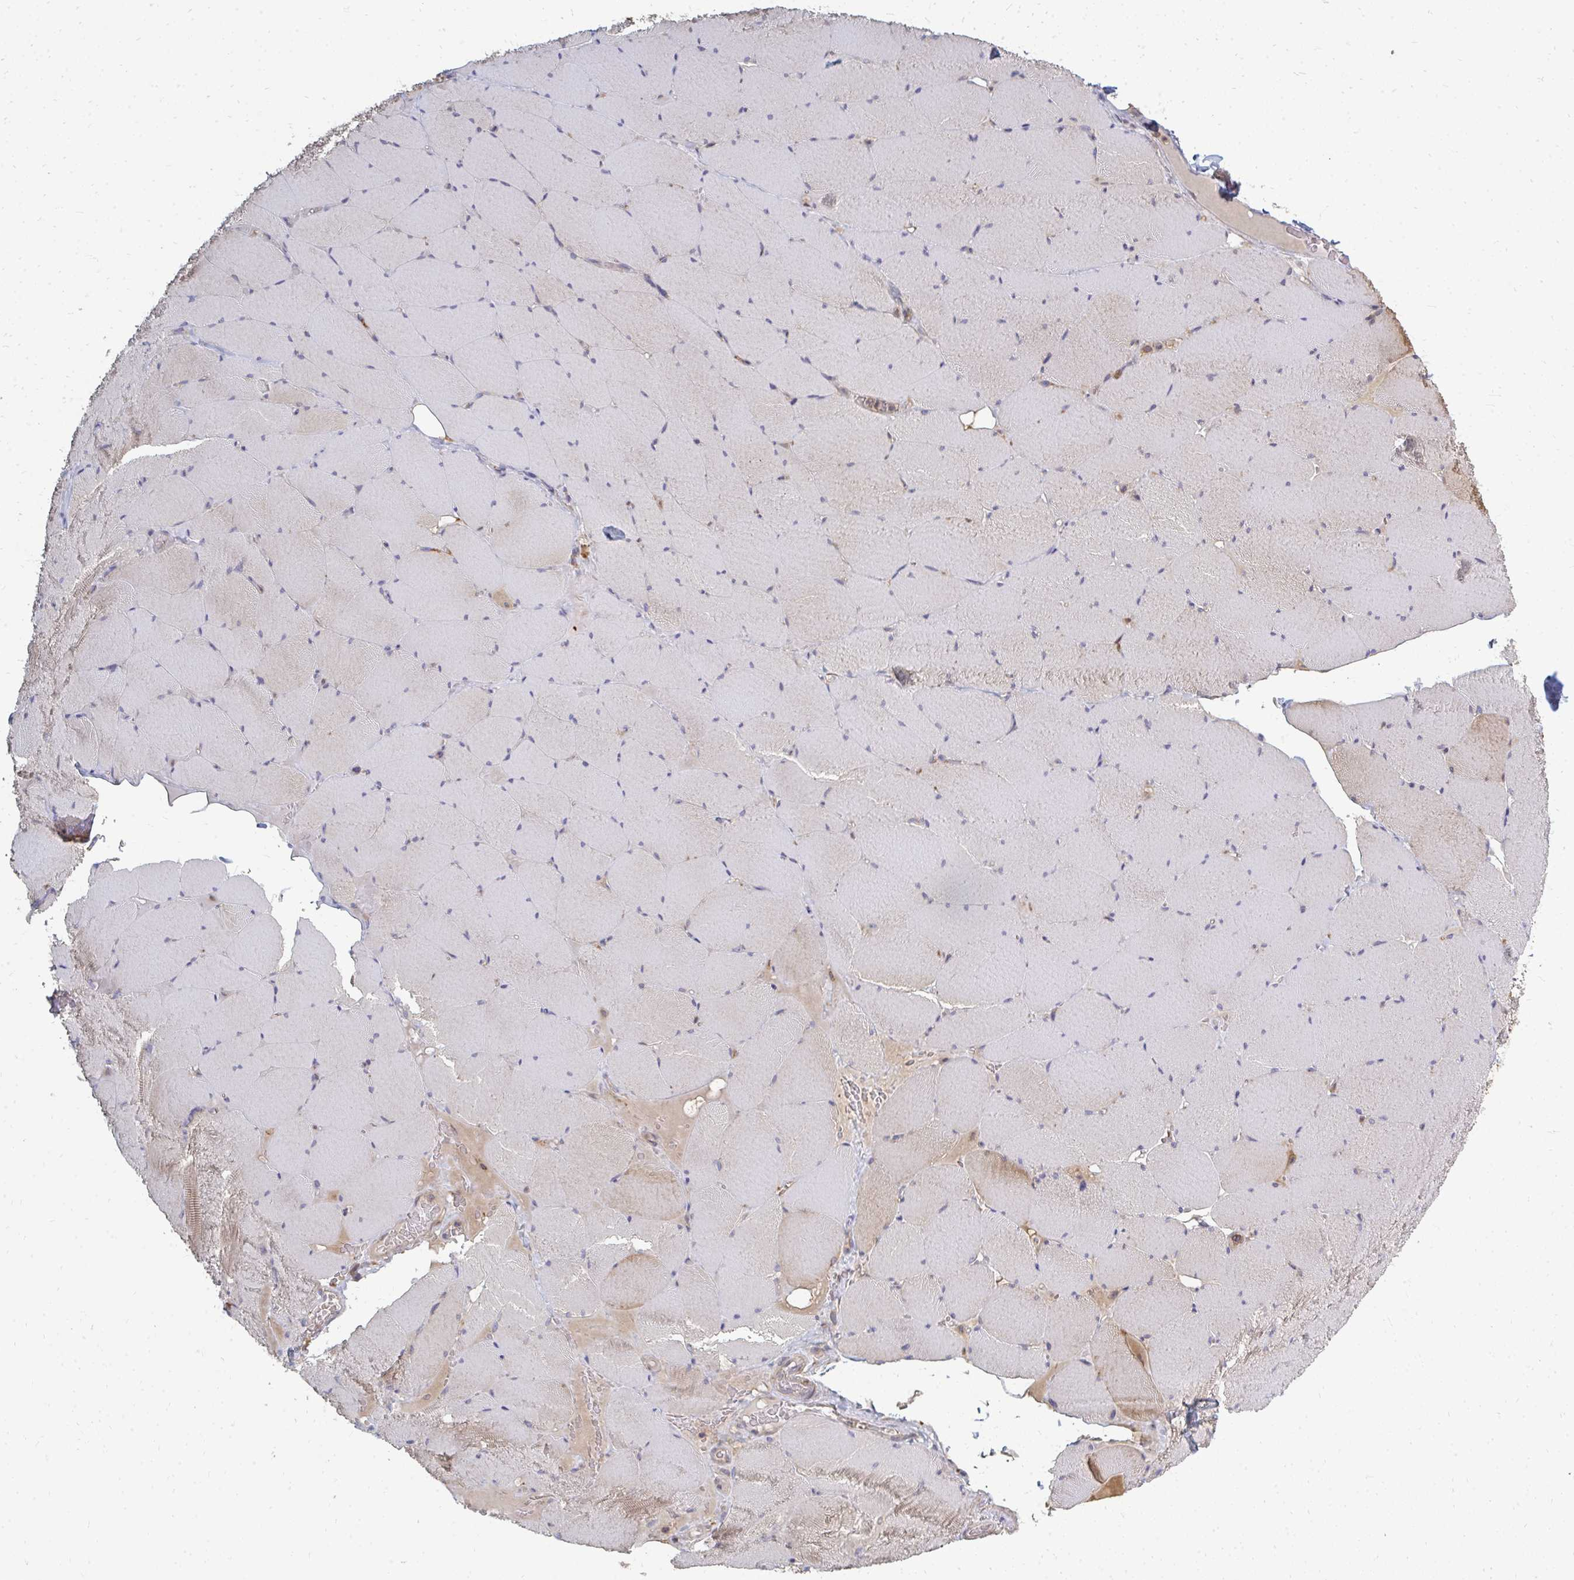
{"staining": {"intensity": "negative", "quantity": "none", "location": "none"}, "tissue": "skeletal muscle", "cell_type": "Myocytes", "image_type": "normal", "snomed": [{"axis": "morphology", "description": "Normal tissue, NOS"}, {"axis": "topography", "description": "Skeletal muscle"}, {"axis": "topography", "description": "Head-Neck"}], "caption": "A high-resolution image shows immunohistochemistry staining of benign skeletal muscle, which displays no significant positivity in myocytes.", "gene": "ZNF285", "patient": {"sex": "male", "age": 66}}